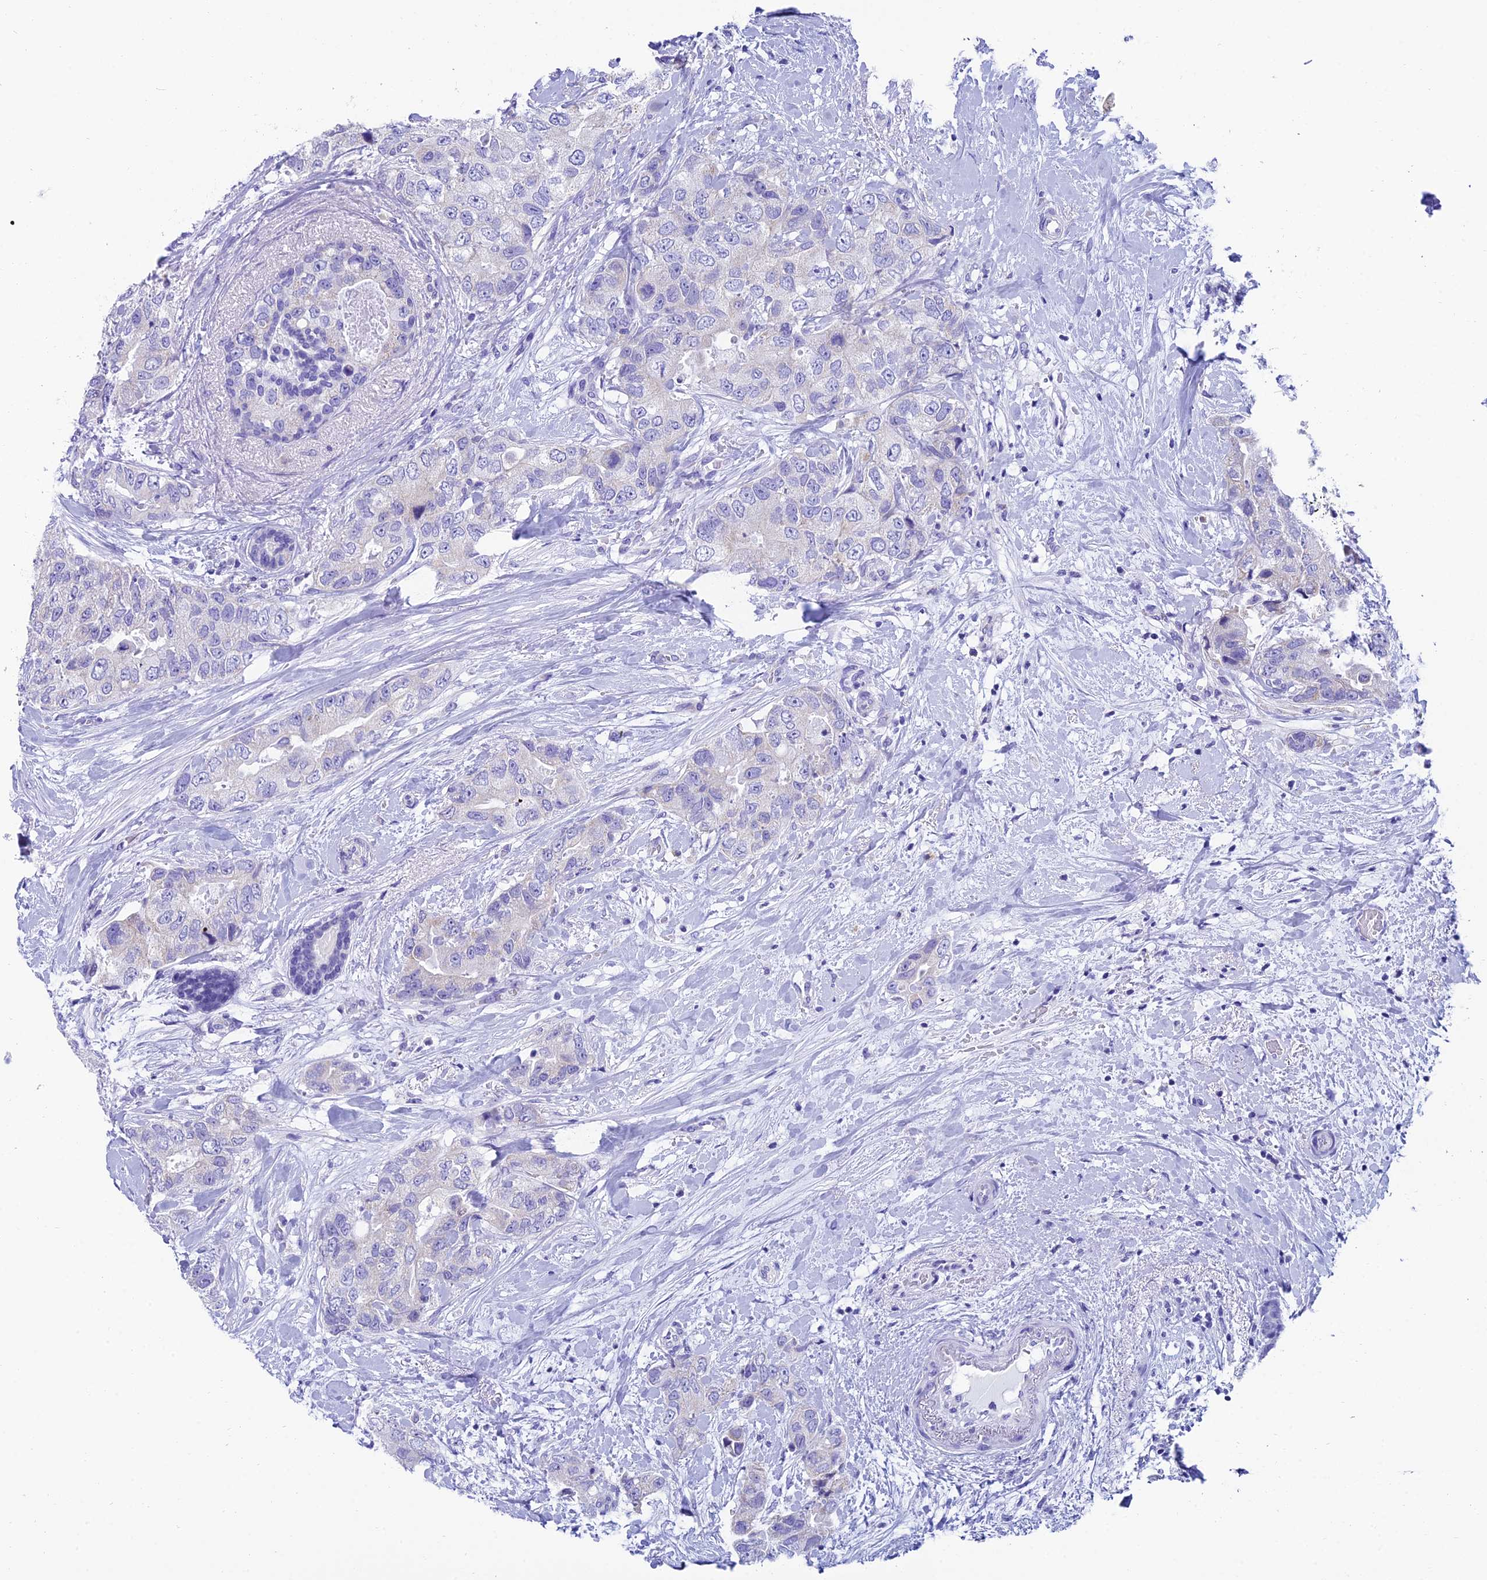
{"staining": {"intensity": "negative", "quantity": "none", "location": "none"}, "tissue": "breast cancer", "cell_type": "Tumor cells", "image_type": "cancer", "snomed": [{"axis": "morphology", "description": "Duct carcinoma"}, {"axis": "topography", "description": "Breast"}], "caption": "Image shows no significant protein expression in tumor cells of breast cancer (intraductal carcinoma).", "gene": "REEP4", "patient": {"sex": "female", "age": 62}}